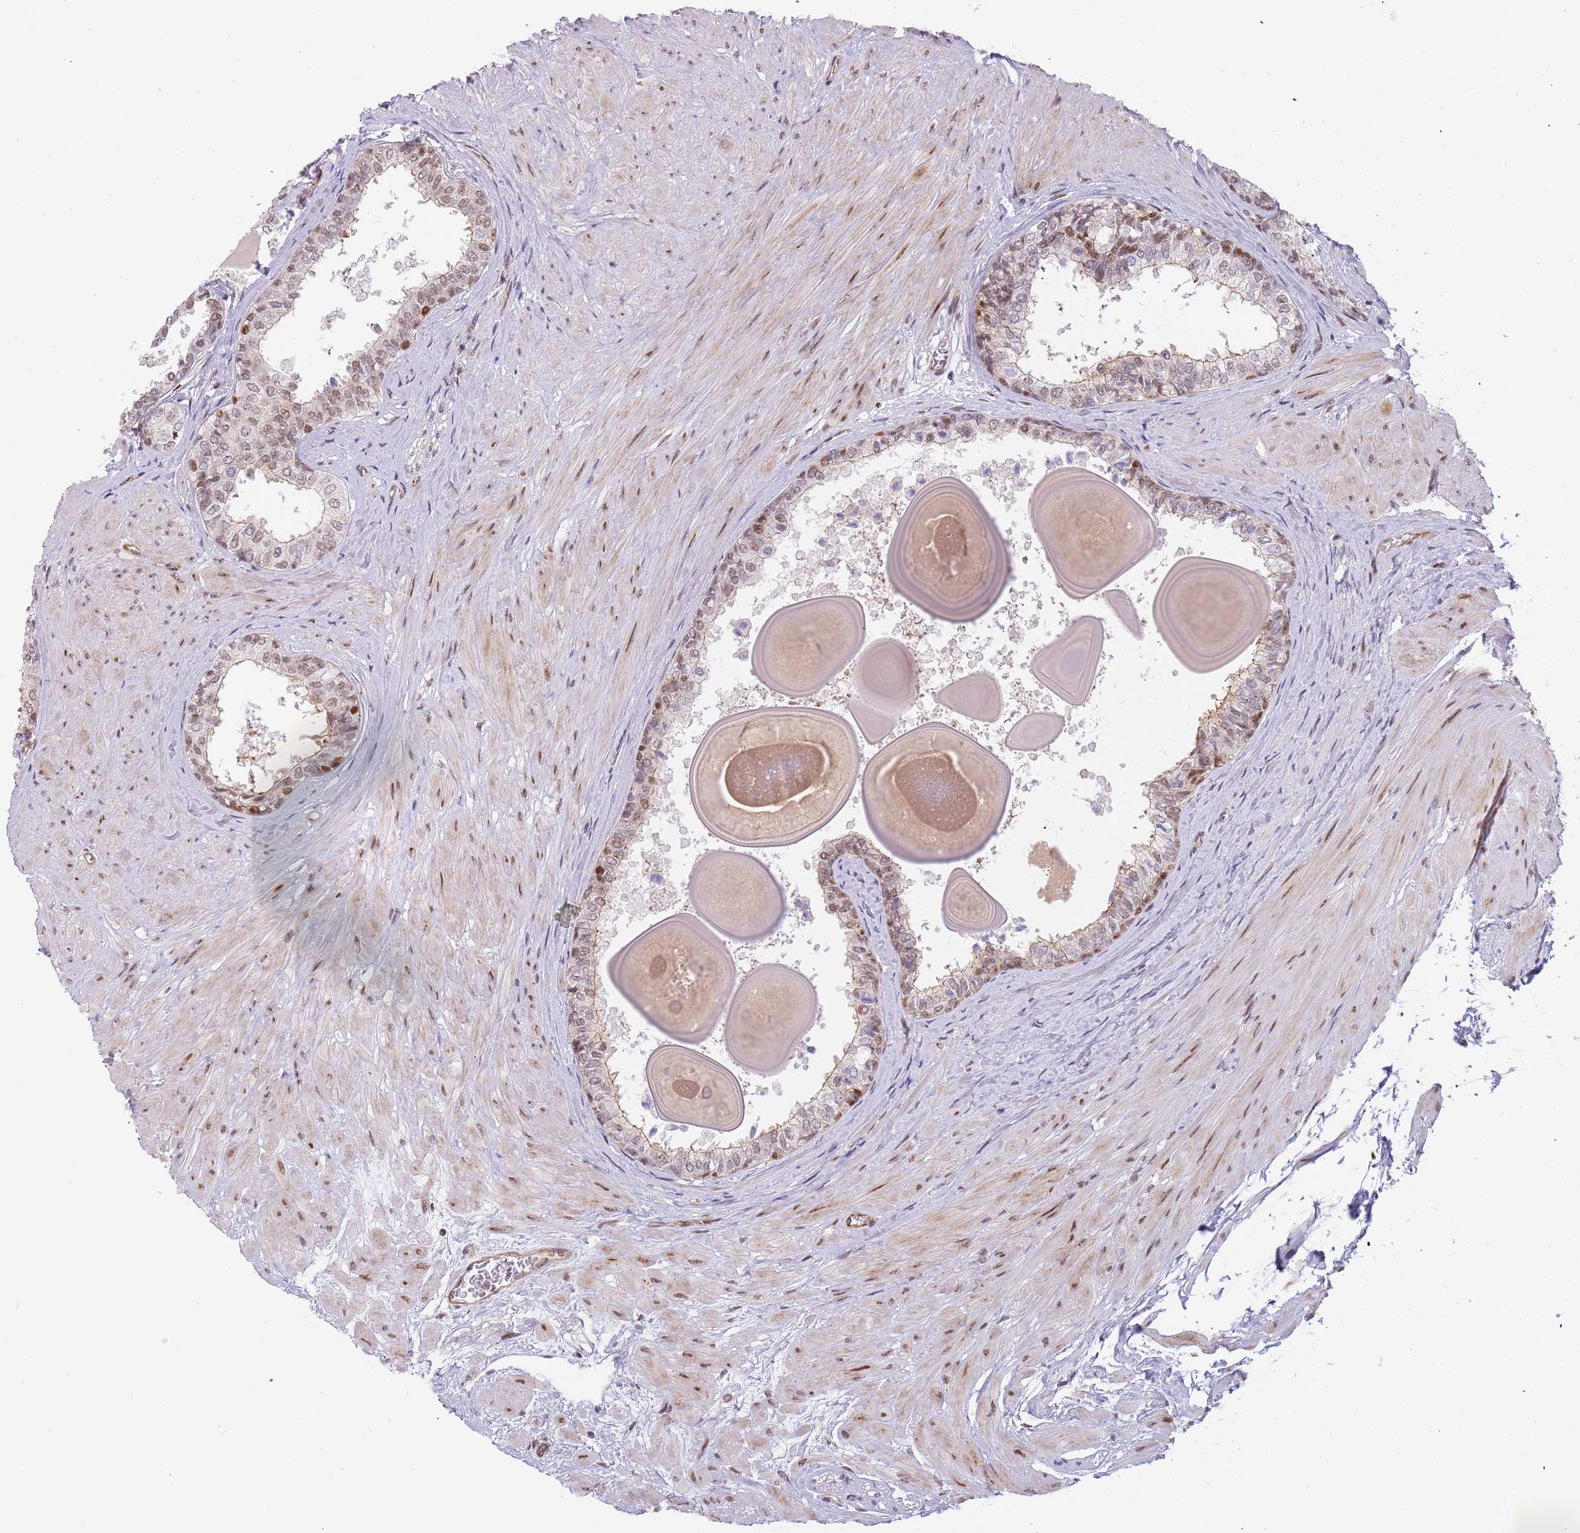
{"staining": {"intensity": "moderate", "quantity": ">75%", "location": "nuclear"}, "tissue": "prostate", "cell_type": "Glandular cells", "image_type": "normal", "snomed": [{"axis": "morphology", "description": "Normal tissue, NOS"}, {"axis": "topography", "description": "Prostate"}], "caption": "IHC photomicrograph of normal prostate stained for a protein (brown), which demonstrates medium levels of moderate nuclear staining in about >75% of glandular cells.", "gene": "LRMDA", "patient": {"sex": "male", "age": 48}}